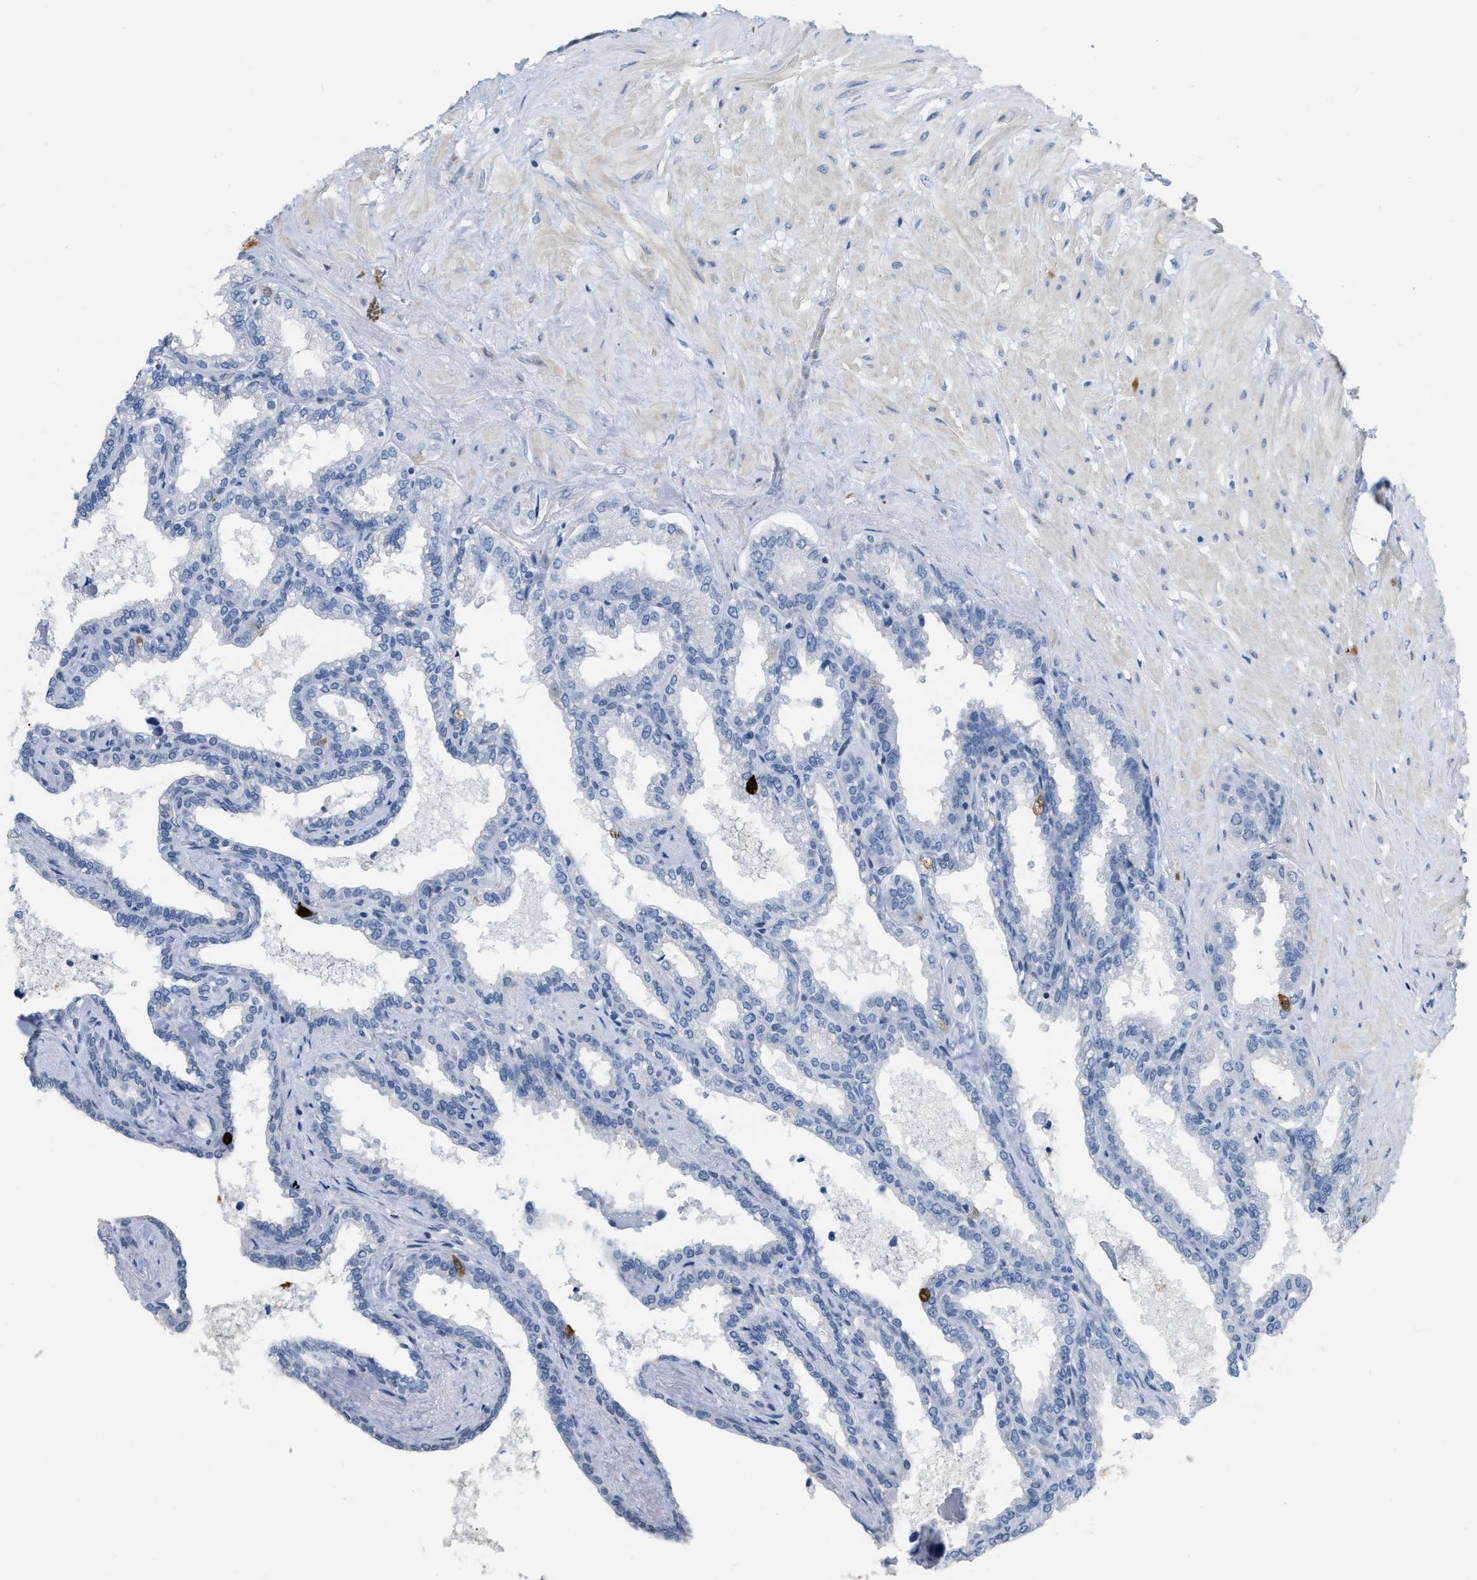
{"staining": {"intensity": "negative", "quantity": "none", "location": "none"}, "tissue": "seminal vesicle", "cell_type": "Glandular cells", "image_type": "normal", "snomed": [{"axis": "morphology", "description": "Normal tissue, NOS"}, {"axis": "topography", "description": "Seminal veicle"}], "caption": "DAB (3,3'-diaminobenzidine) immunohistochemical staining of benign human seminal vesicle reveals no significant staining in glandular cells. The staining was performed using DAB to visualize the protein expression in brown, while the nuclei were stained in blue with hematoxylin (Magnification: 20x).", "gene": "CRYM", "patient": {"sex": "male", "age": 46}}